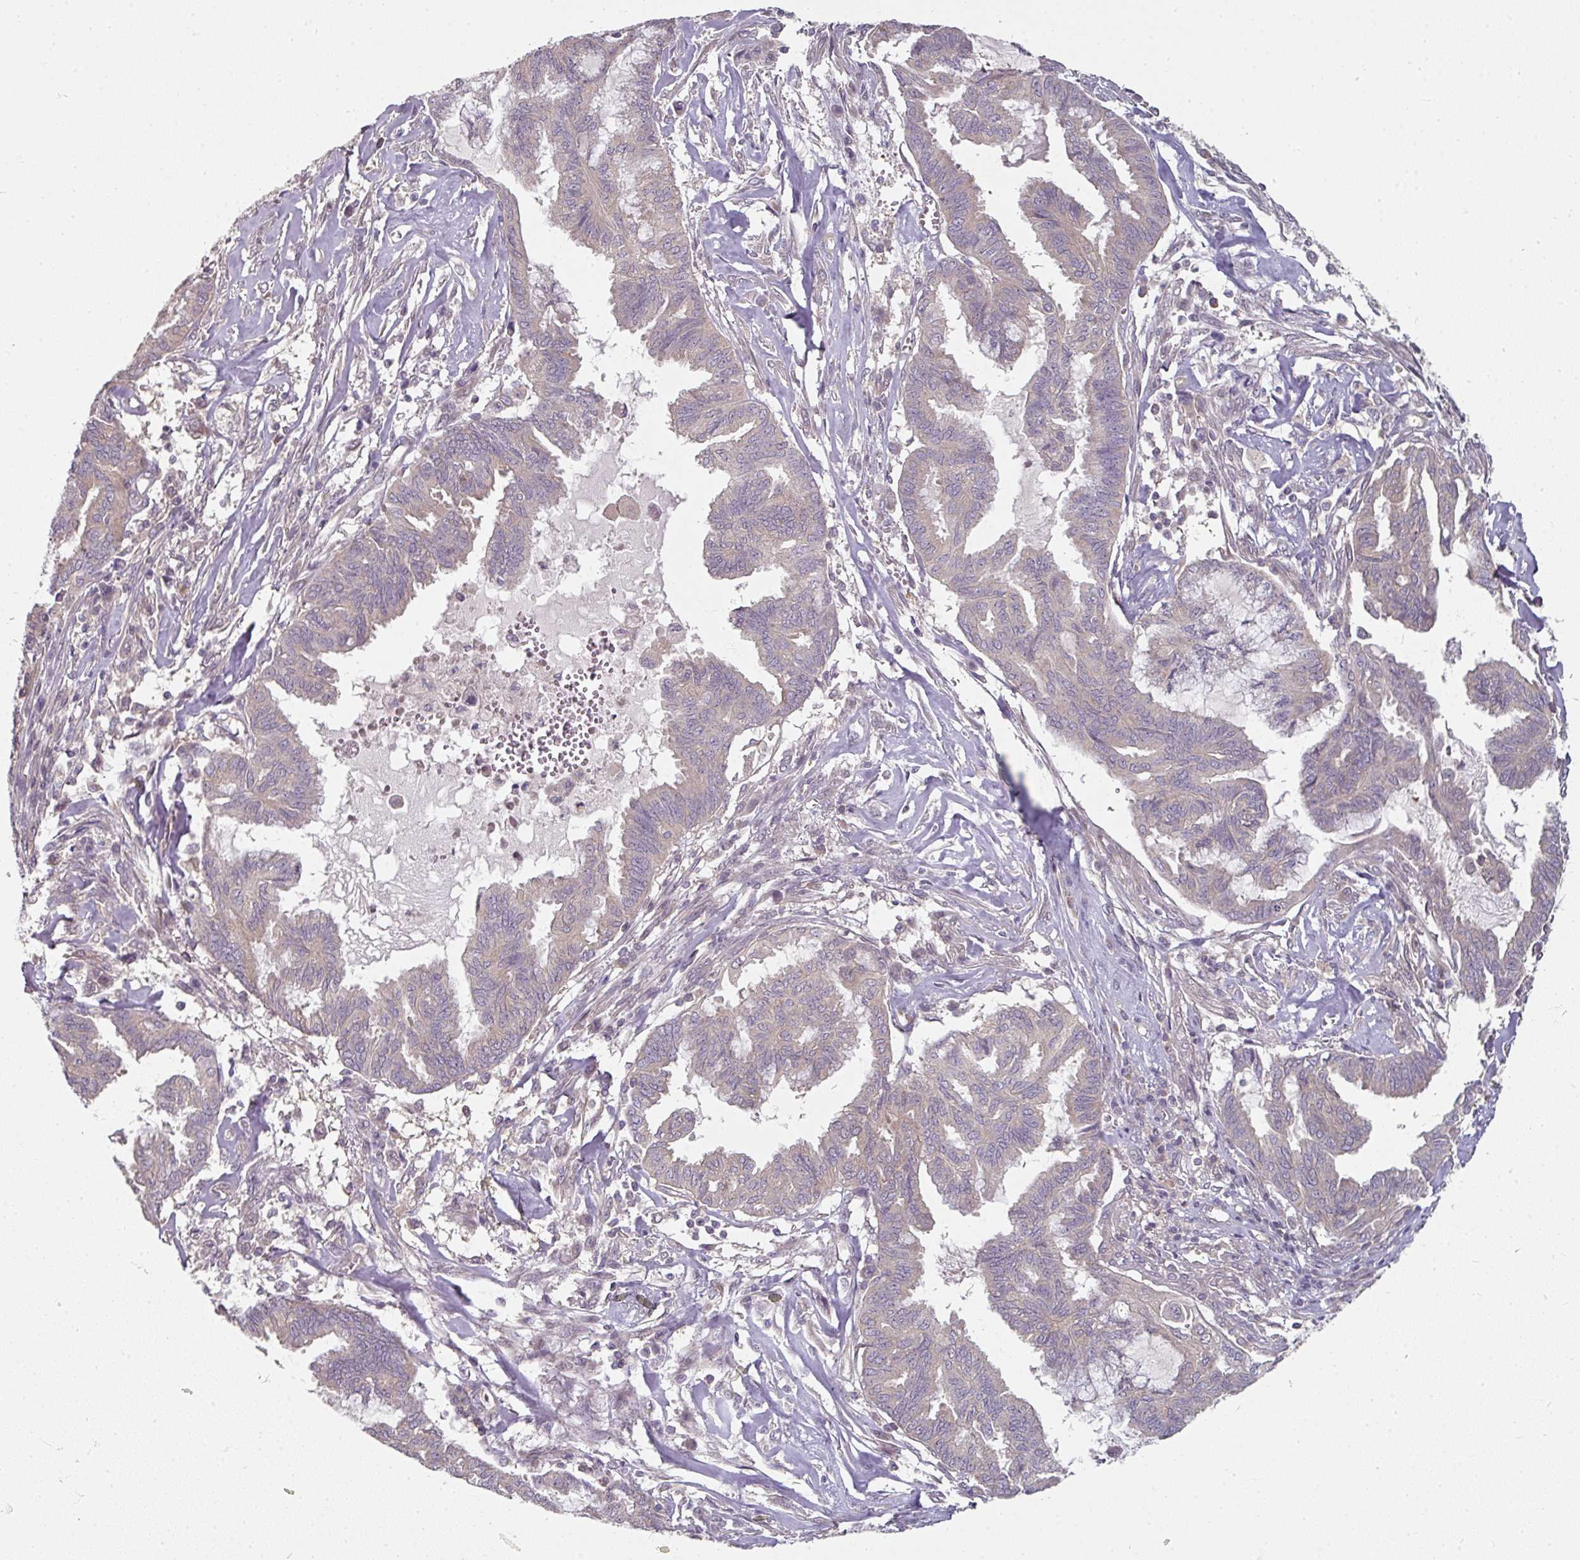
{"staining": {"intensity": "negative", "quantity": "none", "location": "none"}, "tissue": "endometrial cancer", "cell_type": "Tumor cells", "image_type": "cancer", "snomed": [{"axis": "morphology", "description": "Adenocarcinoma, NOS"}, {"axis": "topography", "description": "Endometrium"}], "caption": "Micrograph shows no protein expression in tumor cells of endometrial adenocarcinoma tissue.", "gene": "MAP2K2", "patient": {"sex": "female", "age": 86}}